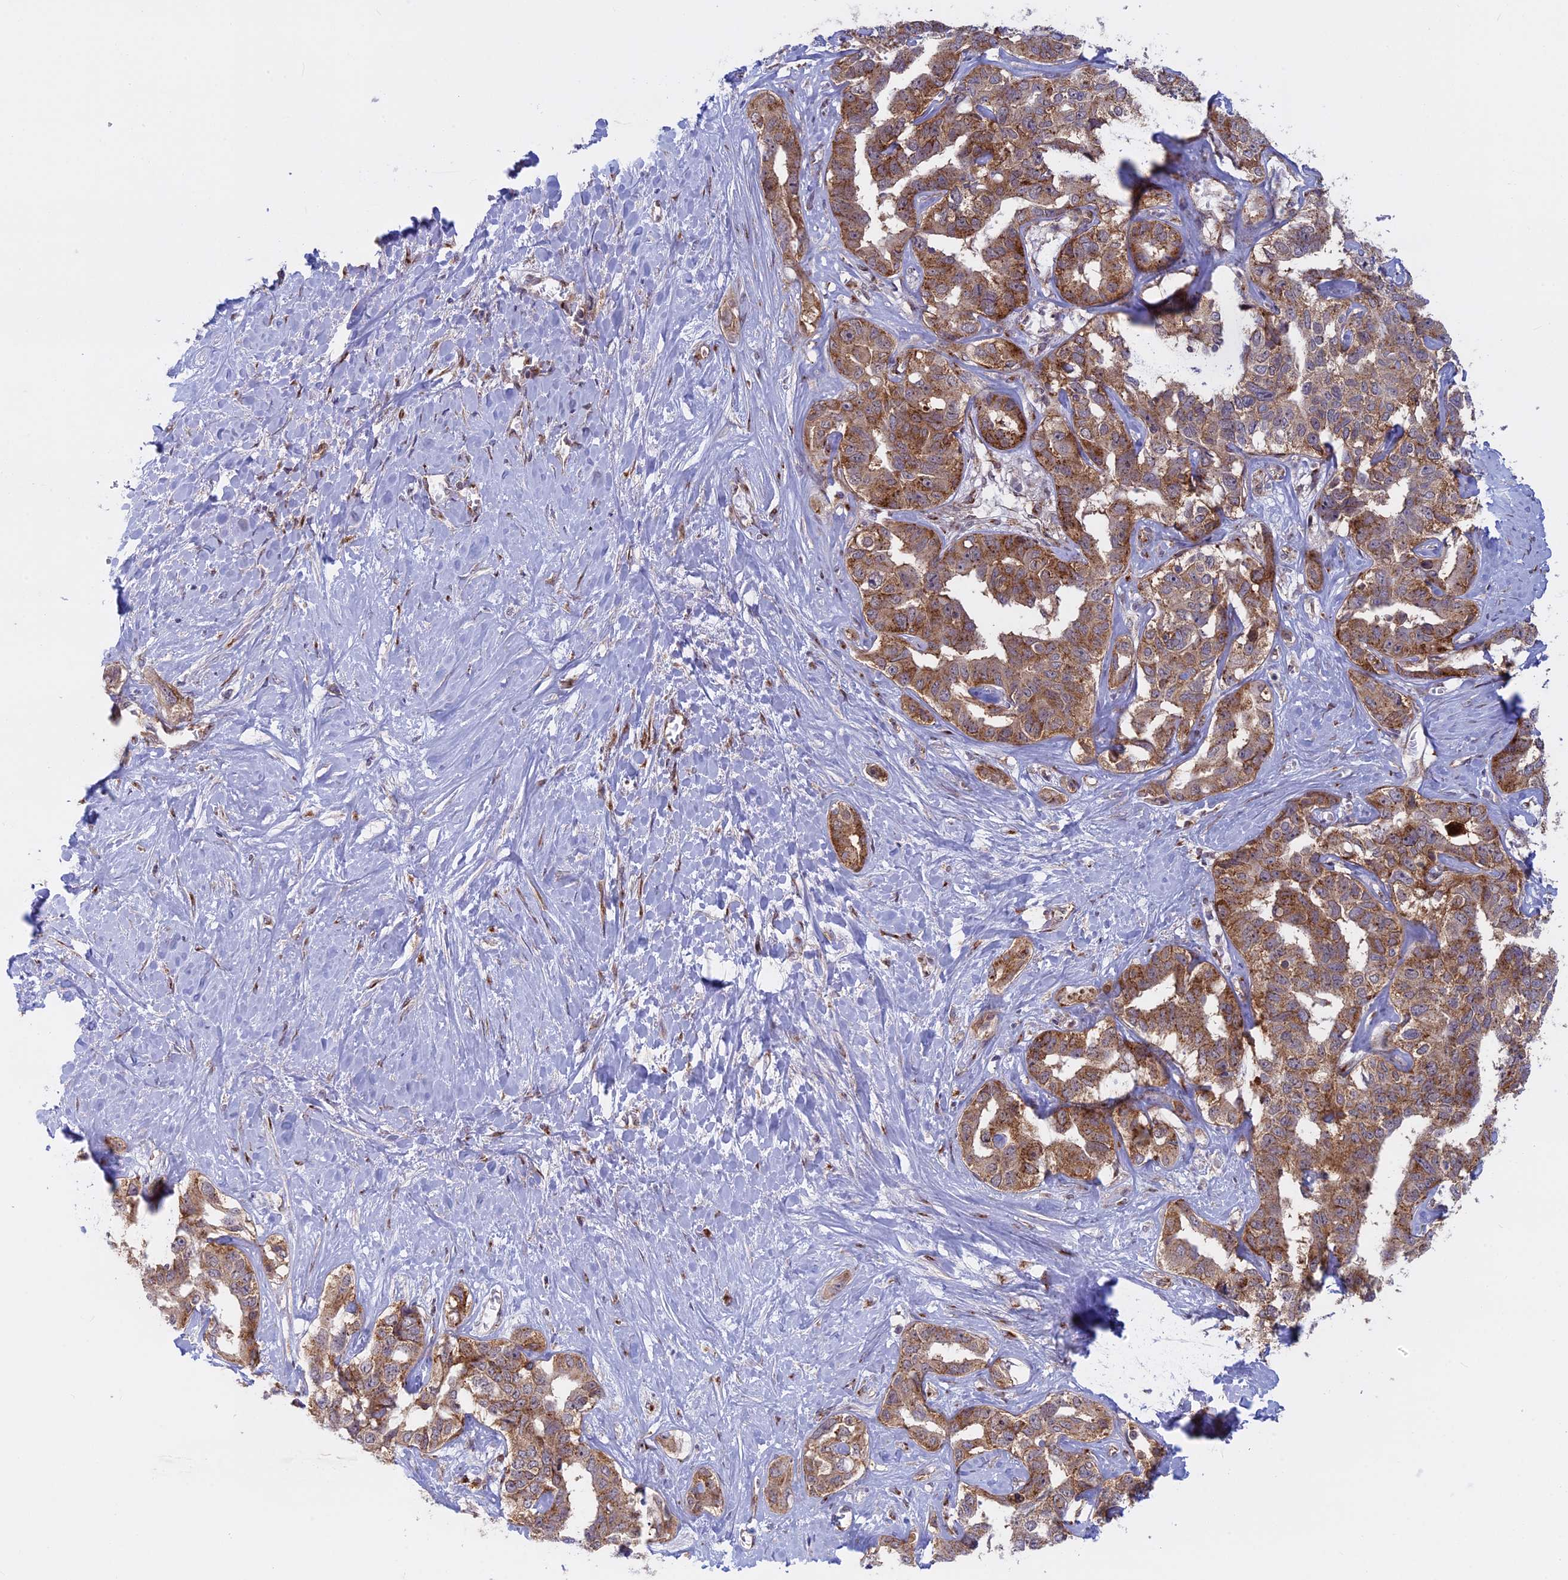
{"staining": {"intensity": "moderate", "quantity": ">75%", "location": "cytoplasmic/membranous"}, "tissue": "liver cancer", "cell_type": "Tumor cells", "image_type": "cancer", "snomed": [{"axis": "morphology", "description": "Cholangiocarcinoma"}, {"axis": "topography", "description": "Liver"}], "caption": "The micrograph demonstrates staining of liver cholangiocarcinoma, revealing moderate cytoplasmic/membranous protein expression (brown color) within tumor cells.", "gene": "CLINT1", "patient": {"sex": "male", "age": 59}}